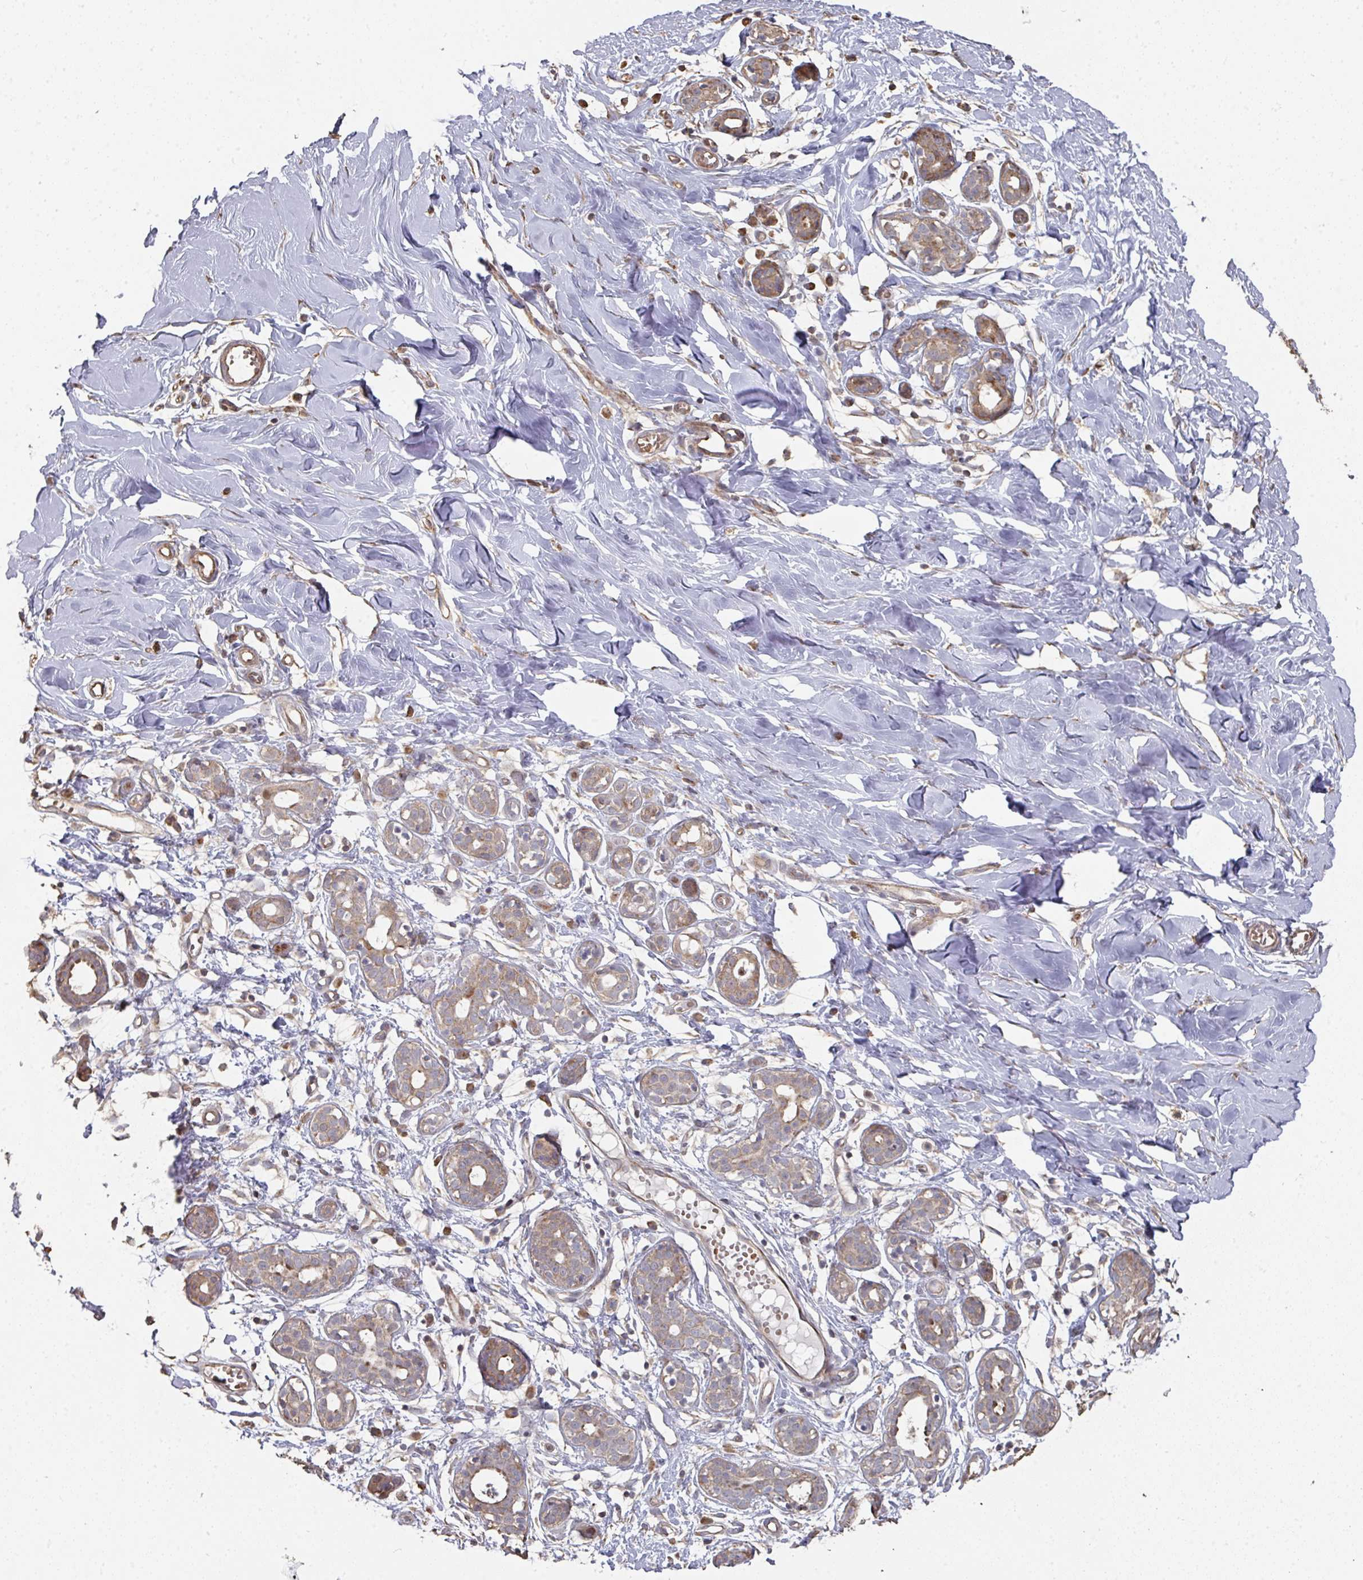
{"staining": {"intensity": "weak", "quantity": ">75%", "location": "cytoplasmic/membranous"}, "tissue": "breast", "cell_type": "Adipocytes", "image_type": "normal", "snomed": [{"axis": "morphology", "description": "Normal tissue, NOS"}, {"axis": "topography", "description": "Breast"}], "caption": "Protein expression by immunohistochemistry reveals weak cytoplasmic/membranous positivity in approximately >75% of adipocytes in normal breast.", "gene": "CA7", "patient": {"sex": "female", "age": 27}}